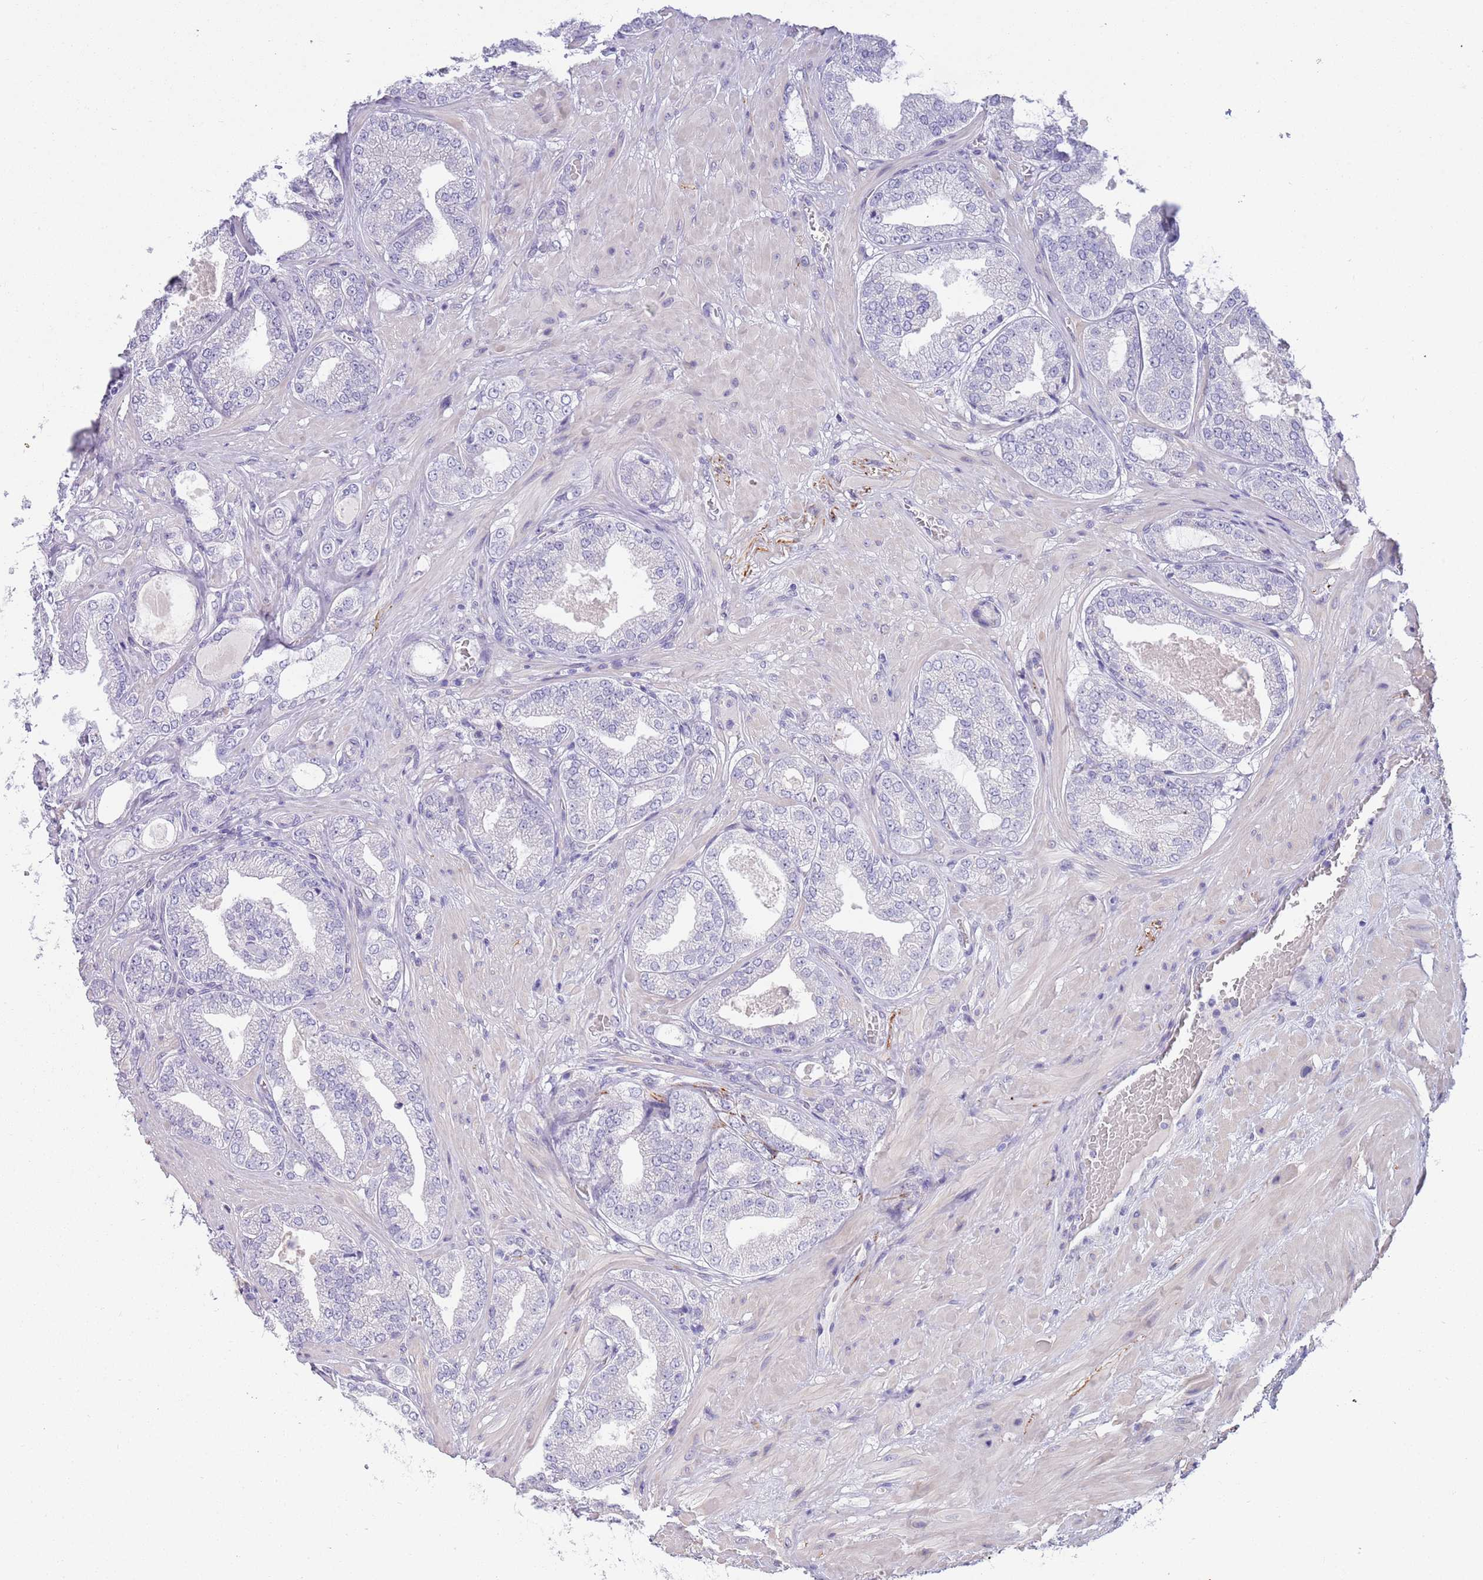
{"staining": {"intensity": "negative", "quantity": "none", "location": "none"}, "tissue": "prostate cancer", "cell_type": "Tumor cells", "image_type": "cancer", "snomed": [{"axis": "morphology", "description": "Adenocarcinoma, Low grade"}, {"axis": "topography", "description": "Prostate"}], "caption": "High magnification brightfield microscopy of prostate cancer stained with DAB (3,3'-diaminobenzidine) (brown) and counterstained with hematoxylin (blue): tumor cells show no significant positivity.", "gene": "NLRP6", "patient": {"sex": "male", "age": 63}}